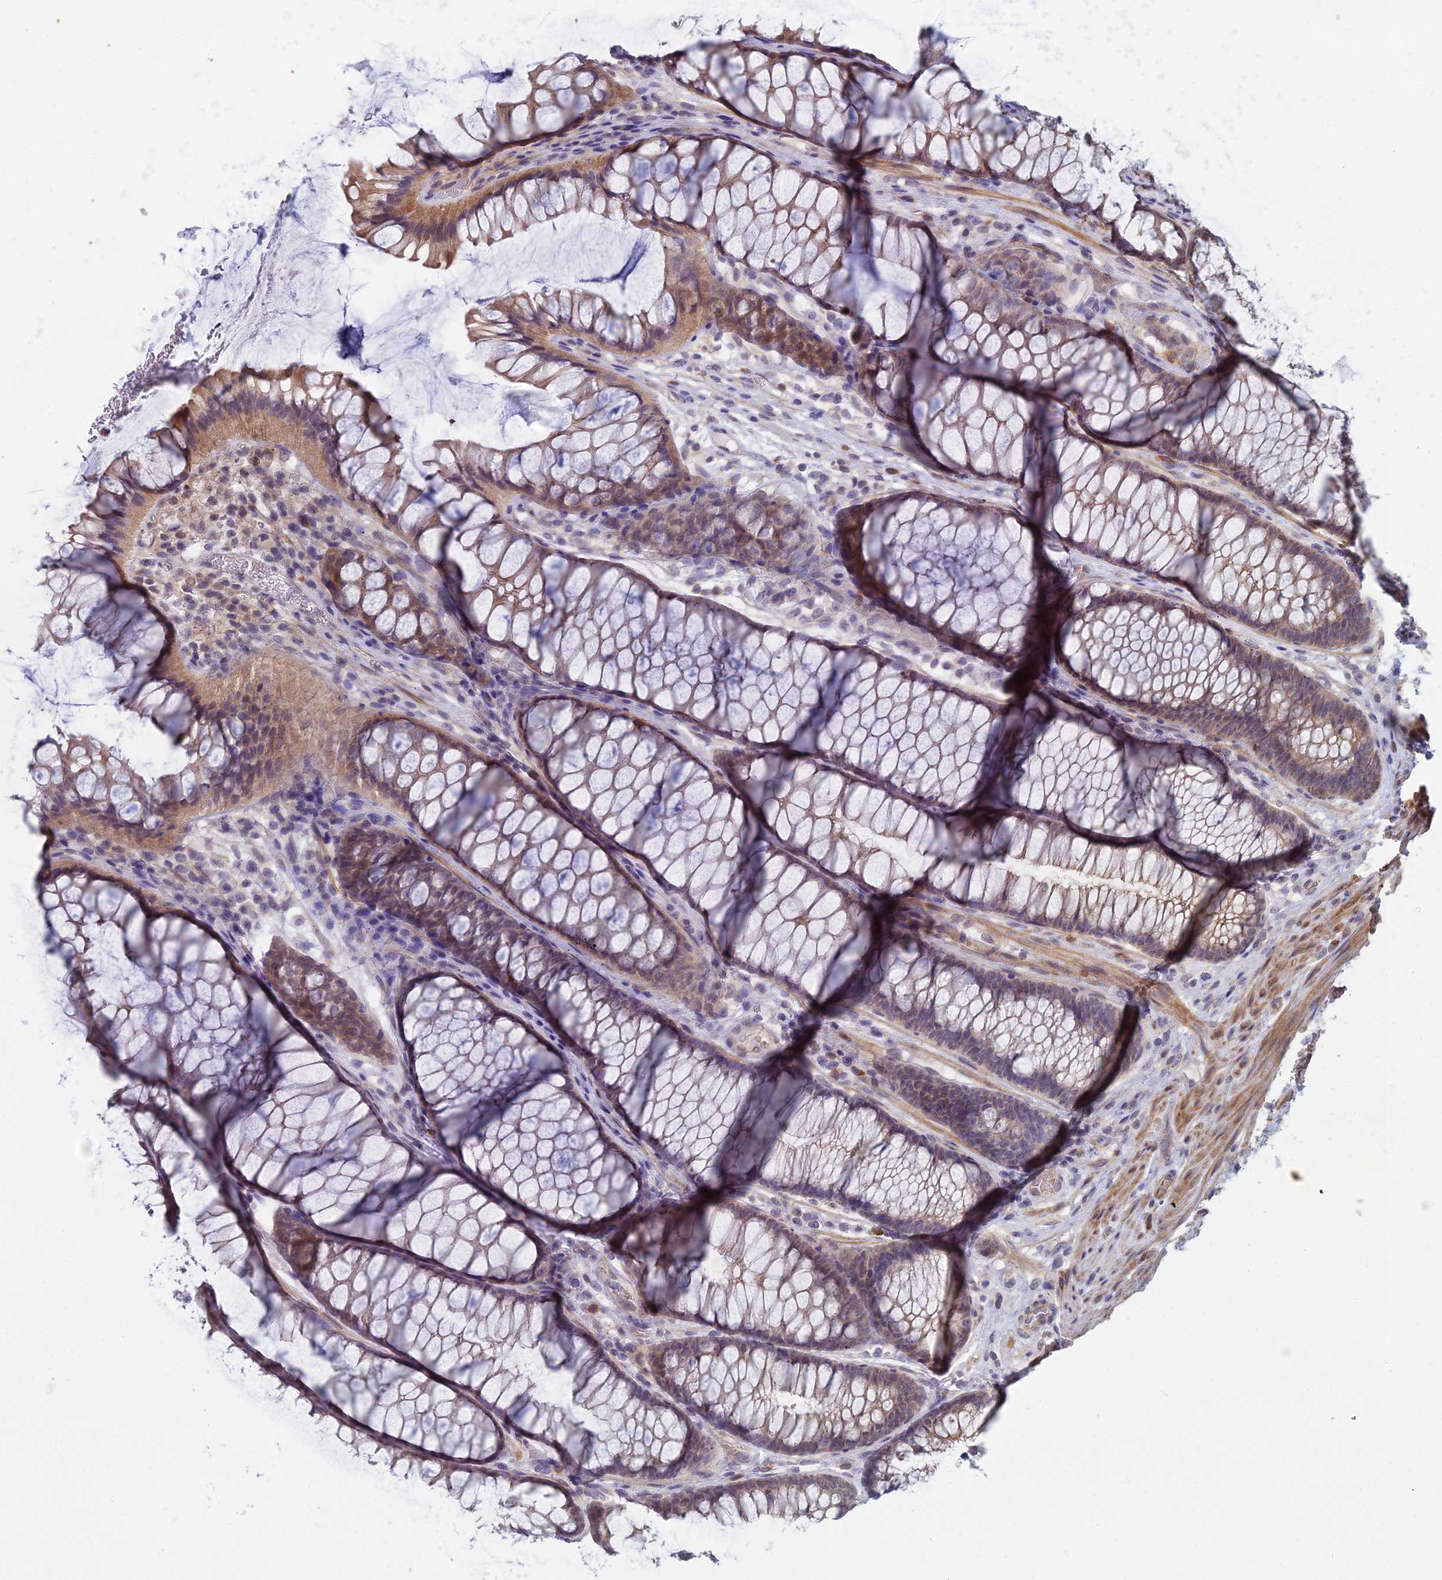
{"staining": {"intensity": "moderate", "quantity": ">75%", "location": "cytoplasmic/membranous"}, "tissue": "colon", "cell_type": "Endothelial cells", "image_type": "normal", "snomed": [{"axis": "morphology", "description": "Normal tissue, NOS"}, {"axis": "topography", "description": "Colon"}], "caption": "Protein expression analysis of normal colon displays moderate cytoplasmic/membranous expression in about >75% of endothelial cells. Nuclei are stained in blue.", "gene": "OPA3", "patient": {"sex": "female", "age": 82}}